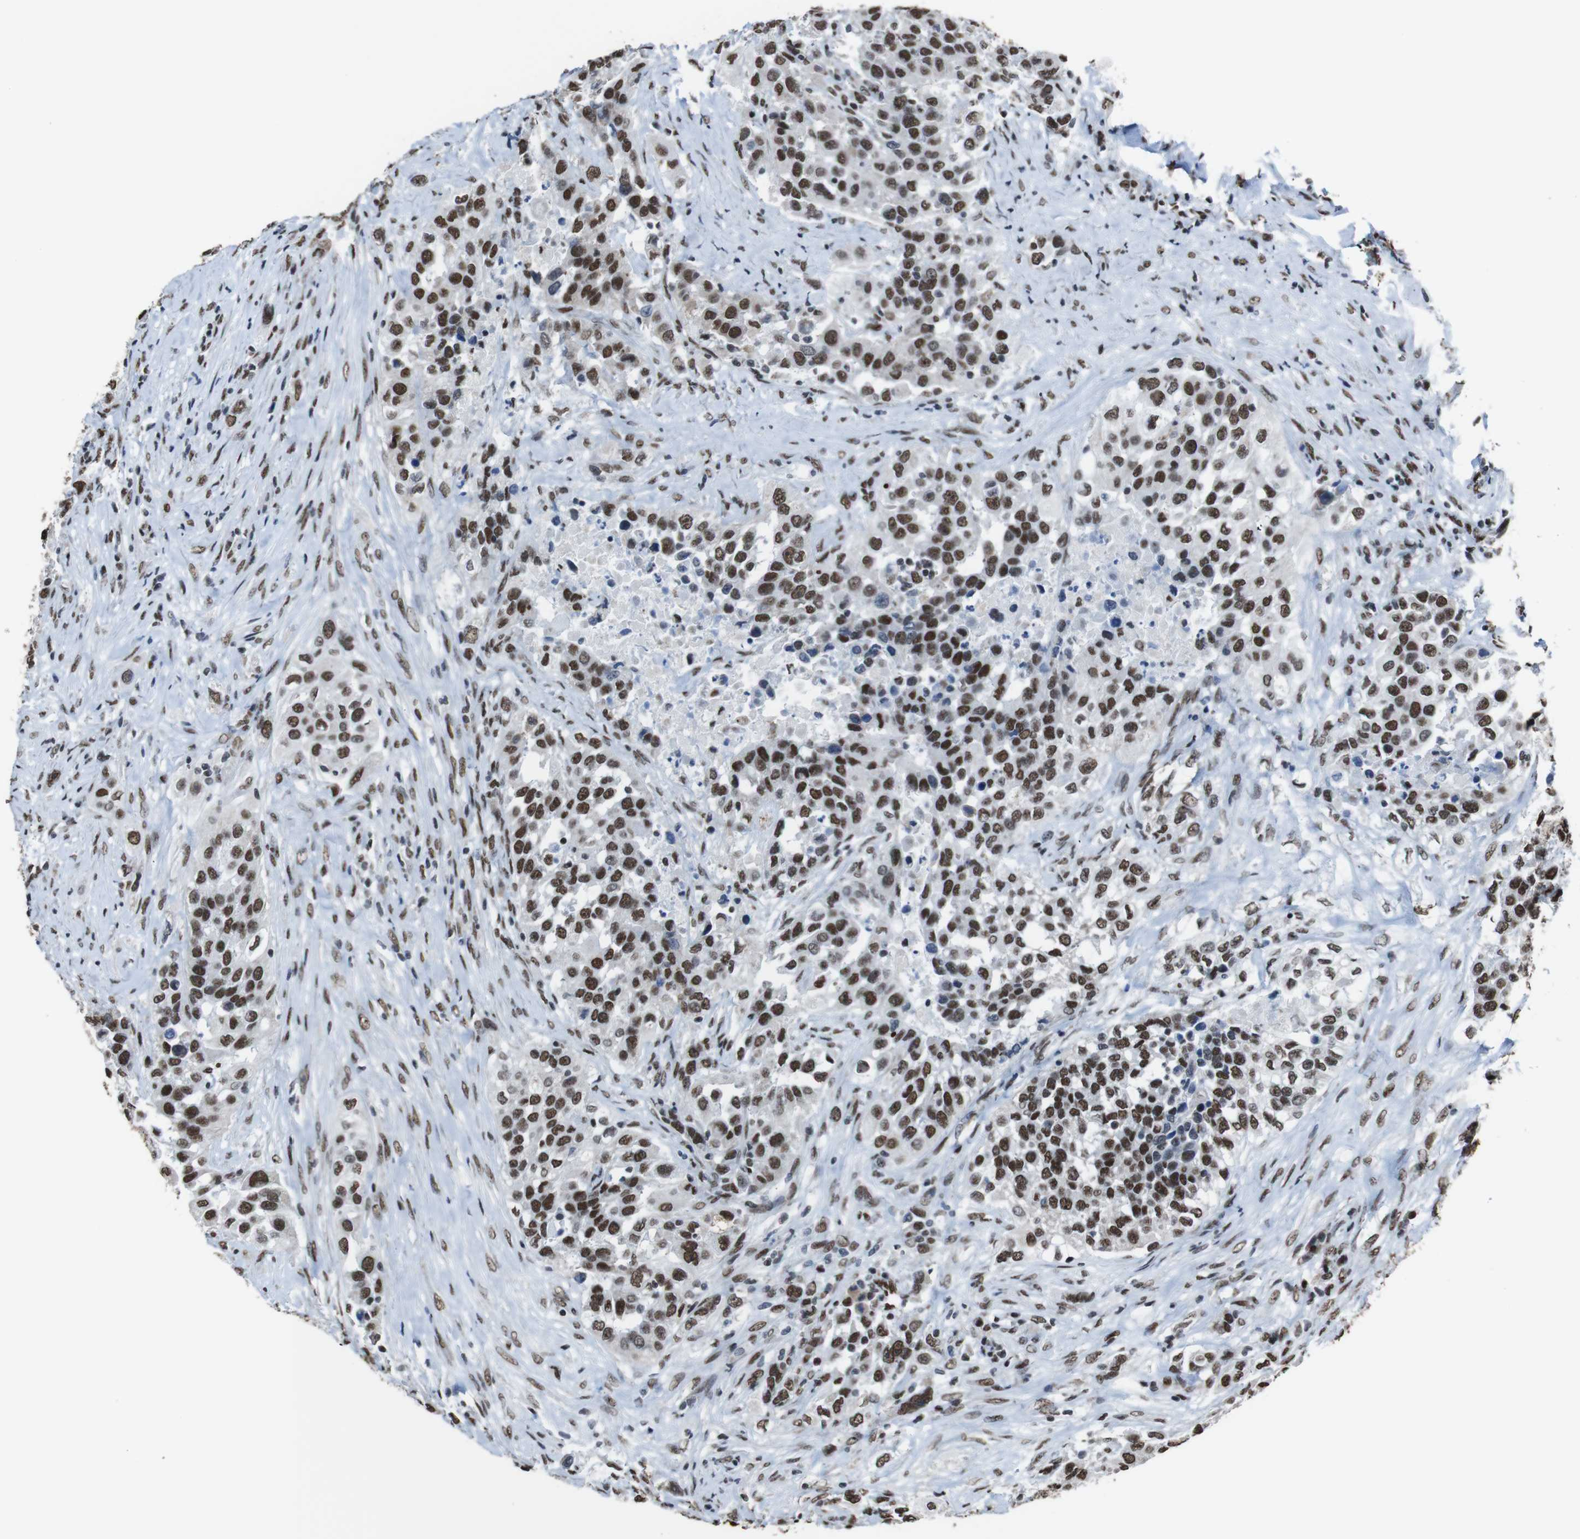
{"staining": {"intensity": "strong", "quantity": ">75%", "location": "nuclear"}, "tissue": "urothelial cancer", "cell_type": "Tumor cells", "image_type": "cancer", "snomed": [{"axis": "morphology", "description": "Urothelial carcinoma, High grade"}, {"axis": "topography", "description": "Urinary bladder"}], "caption": "IHC of human urothelial cancer demonstrates high levels of strong nuclear positivity in about >75% of tumor cells.", "gene": "ROMO1", "patient": {"sex": "female", "age": 80}}